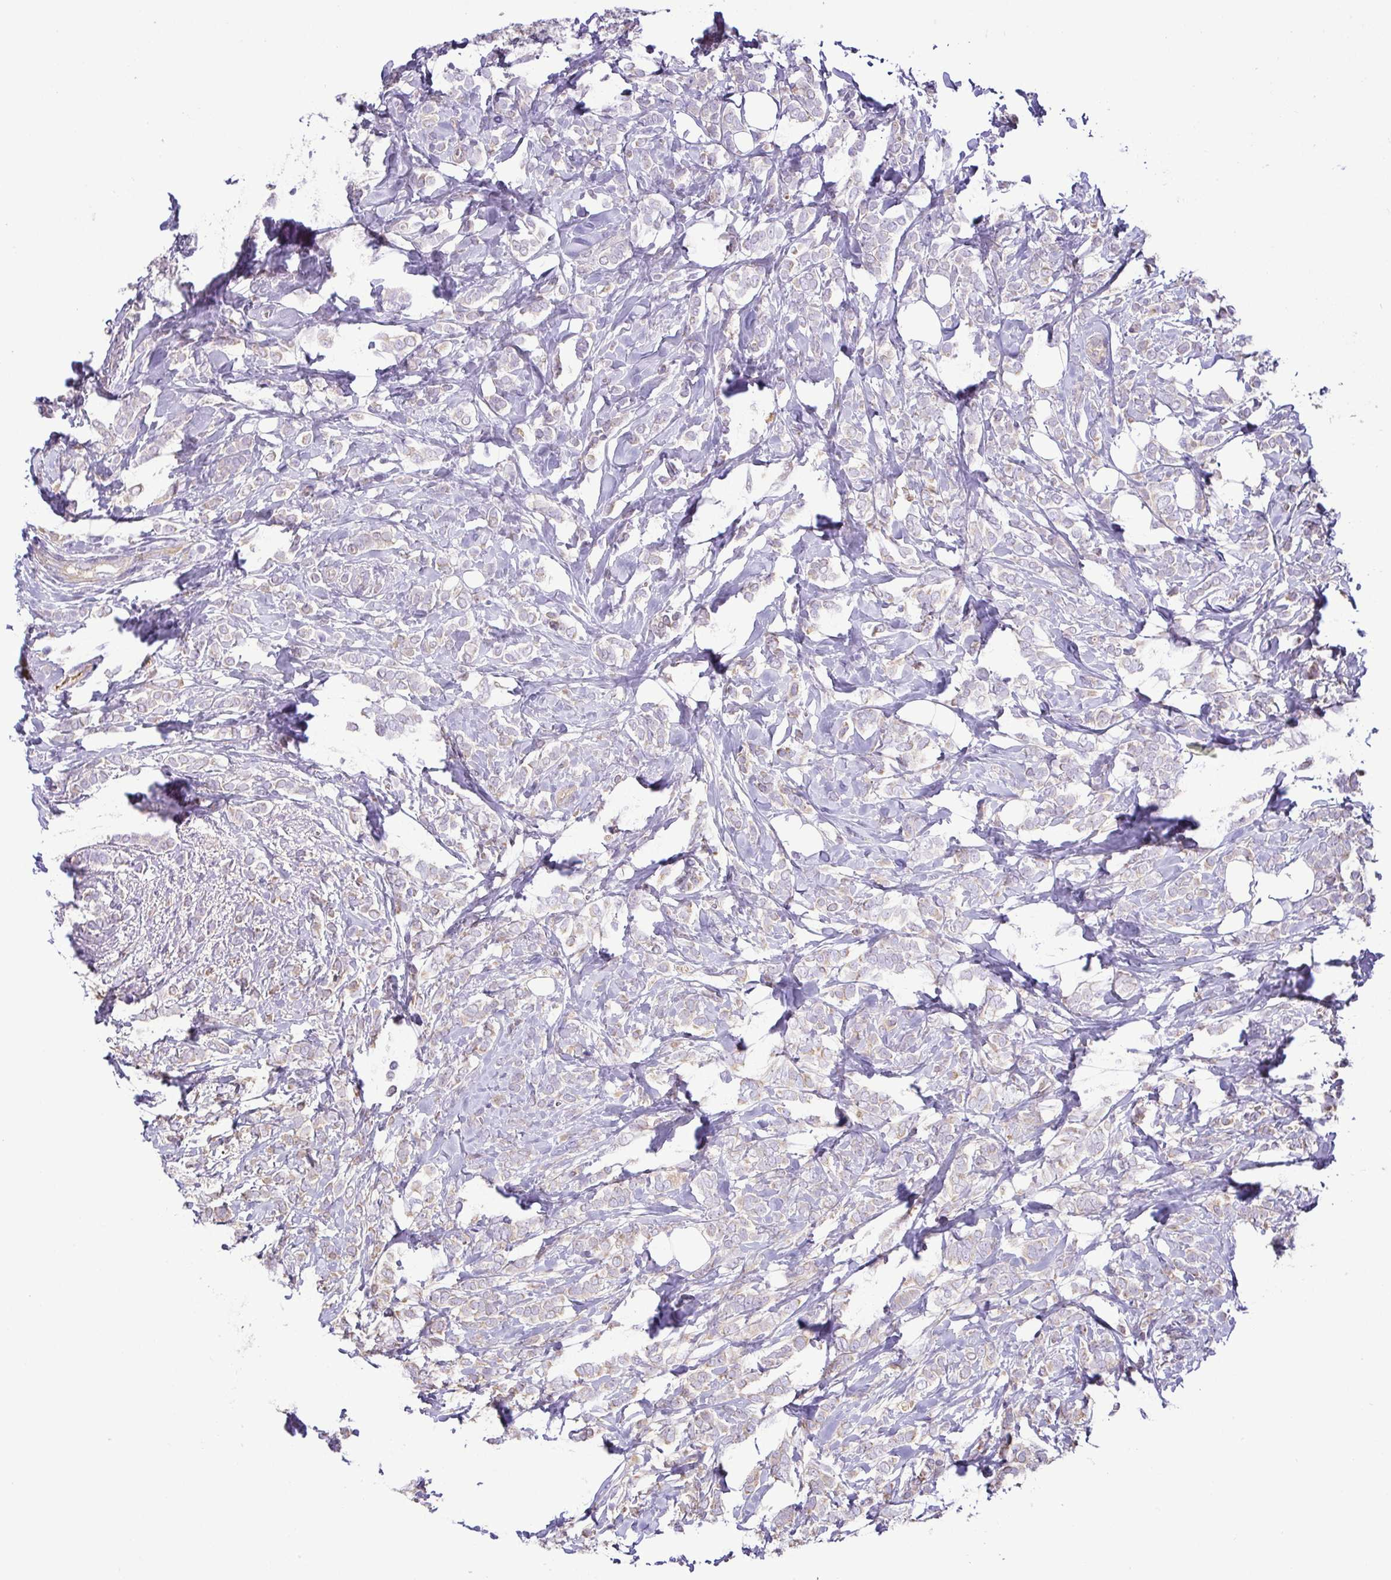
{"staining": {"intensity": "weak", "quantity": "<25%", "location": "cytoplasmic/membranous"}, "tissue": "breast cancer", "cell_type": "Tumor cells", "image_type": "cancer", "snomed": [{"axis": "morphology", "description": "Lobular carcinoma"}, {"axis": "topography", "description": "Breast"}], "caption": "High power microscopy micrograph of an immunohistochemistry (IHC) image of breast lobular carcinoma, revealing no significant positivity in tumor cells.", "gene": "MYL10", "patient": {"sex": "female", "age": 49}}